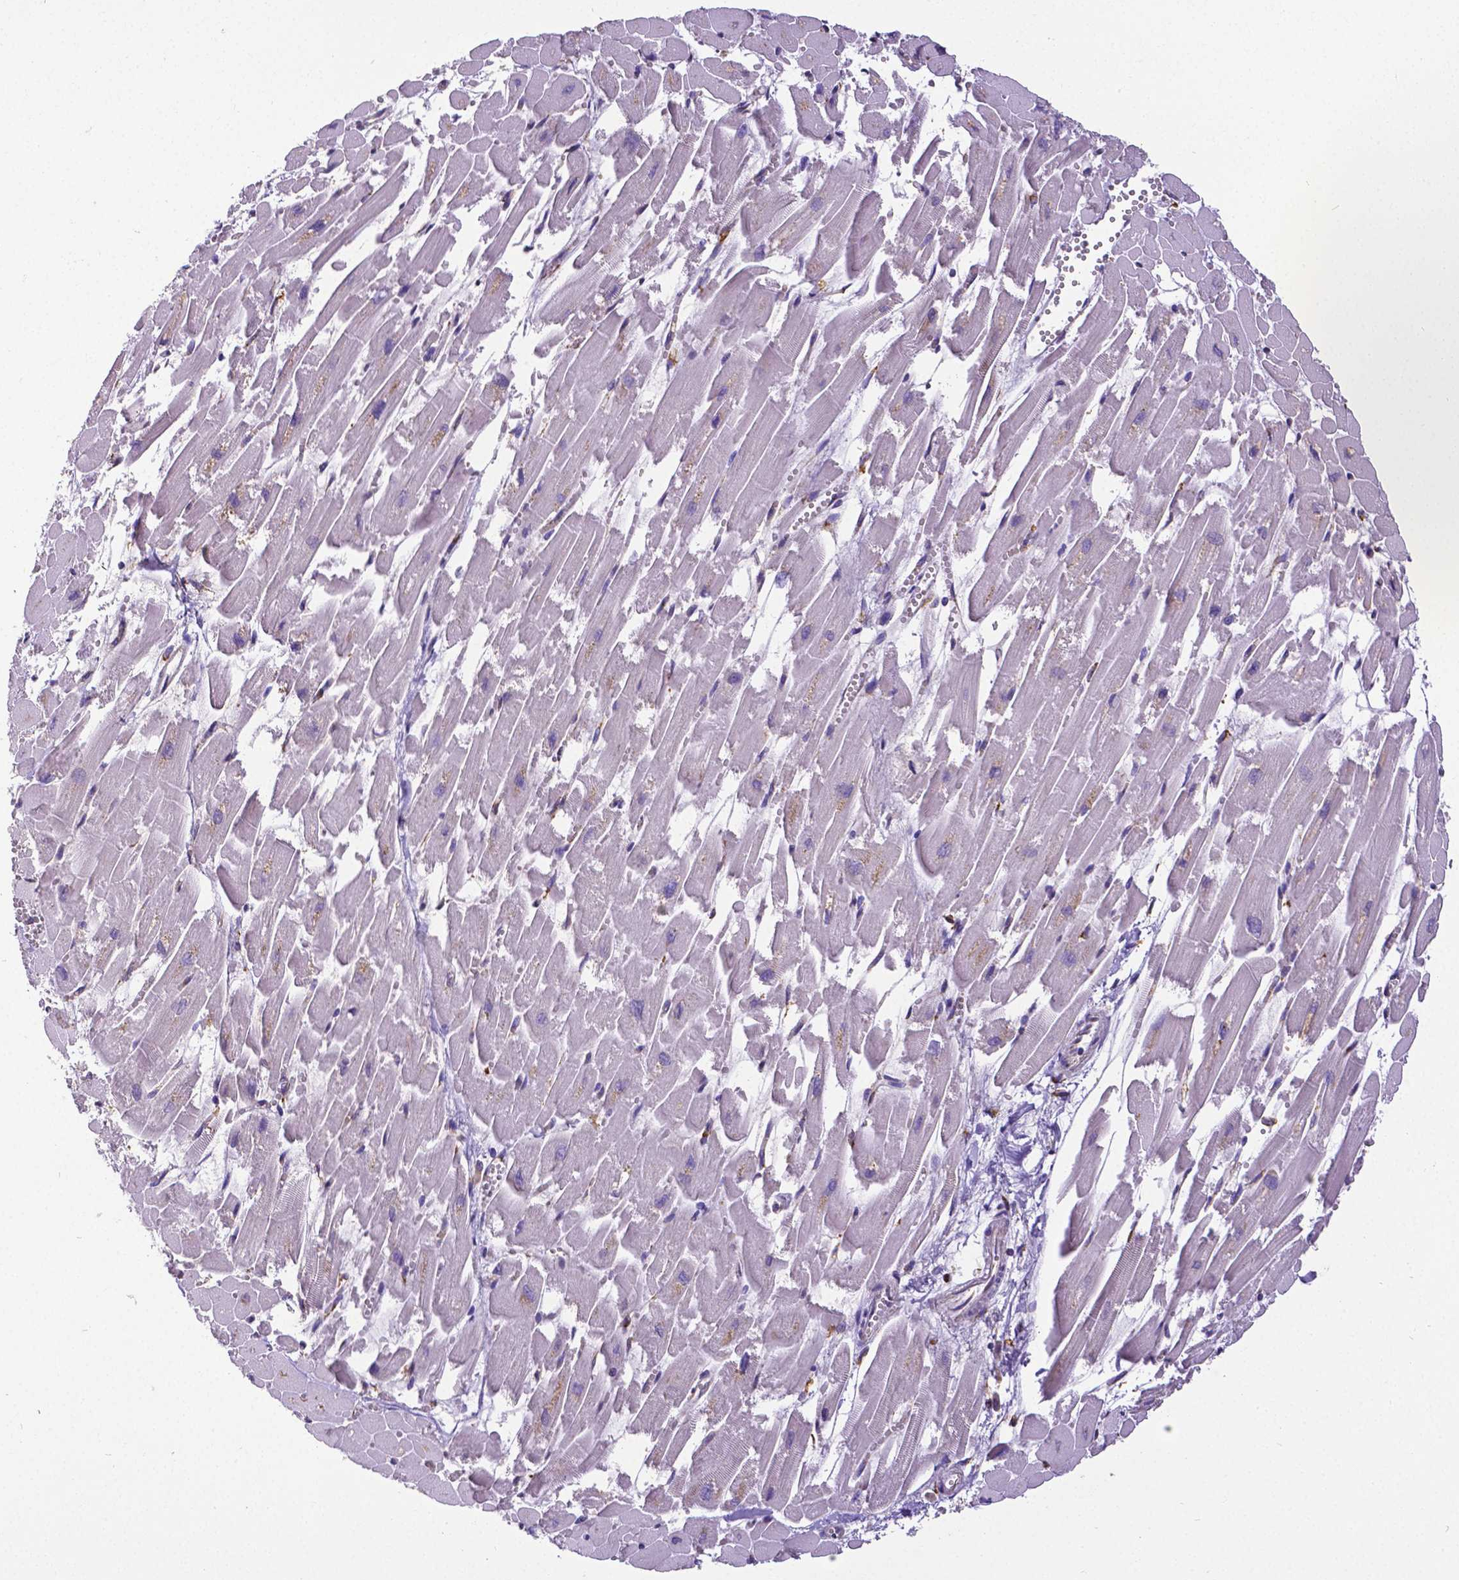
{"staining": {"intensity": "weak", "quantity": "<25%", "location": "cytoplasmic/membranous"}, "tissue": "heart muscle", "cell_type": "Cardiomyocytes", "image_type": "normal", "snomed": [{"axis": "morphology", "description": "Normal tissue, NOS"}, {"axis": "topography", "description": "Heart"}], "caption": "Histopathology image shows no protein expression in cardiomyocytes of unremarkable heart muscle.", "gene": "MTDH", "patient": {"sex": "female", "age": 52}}